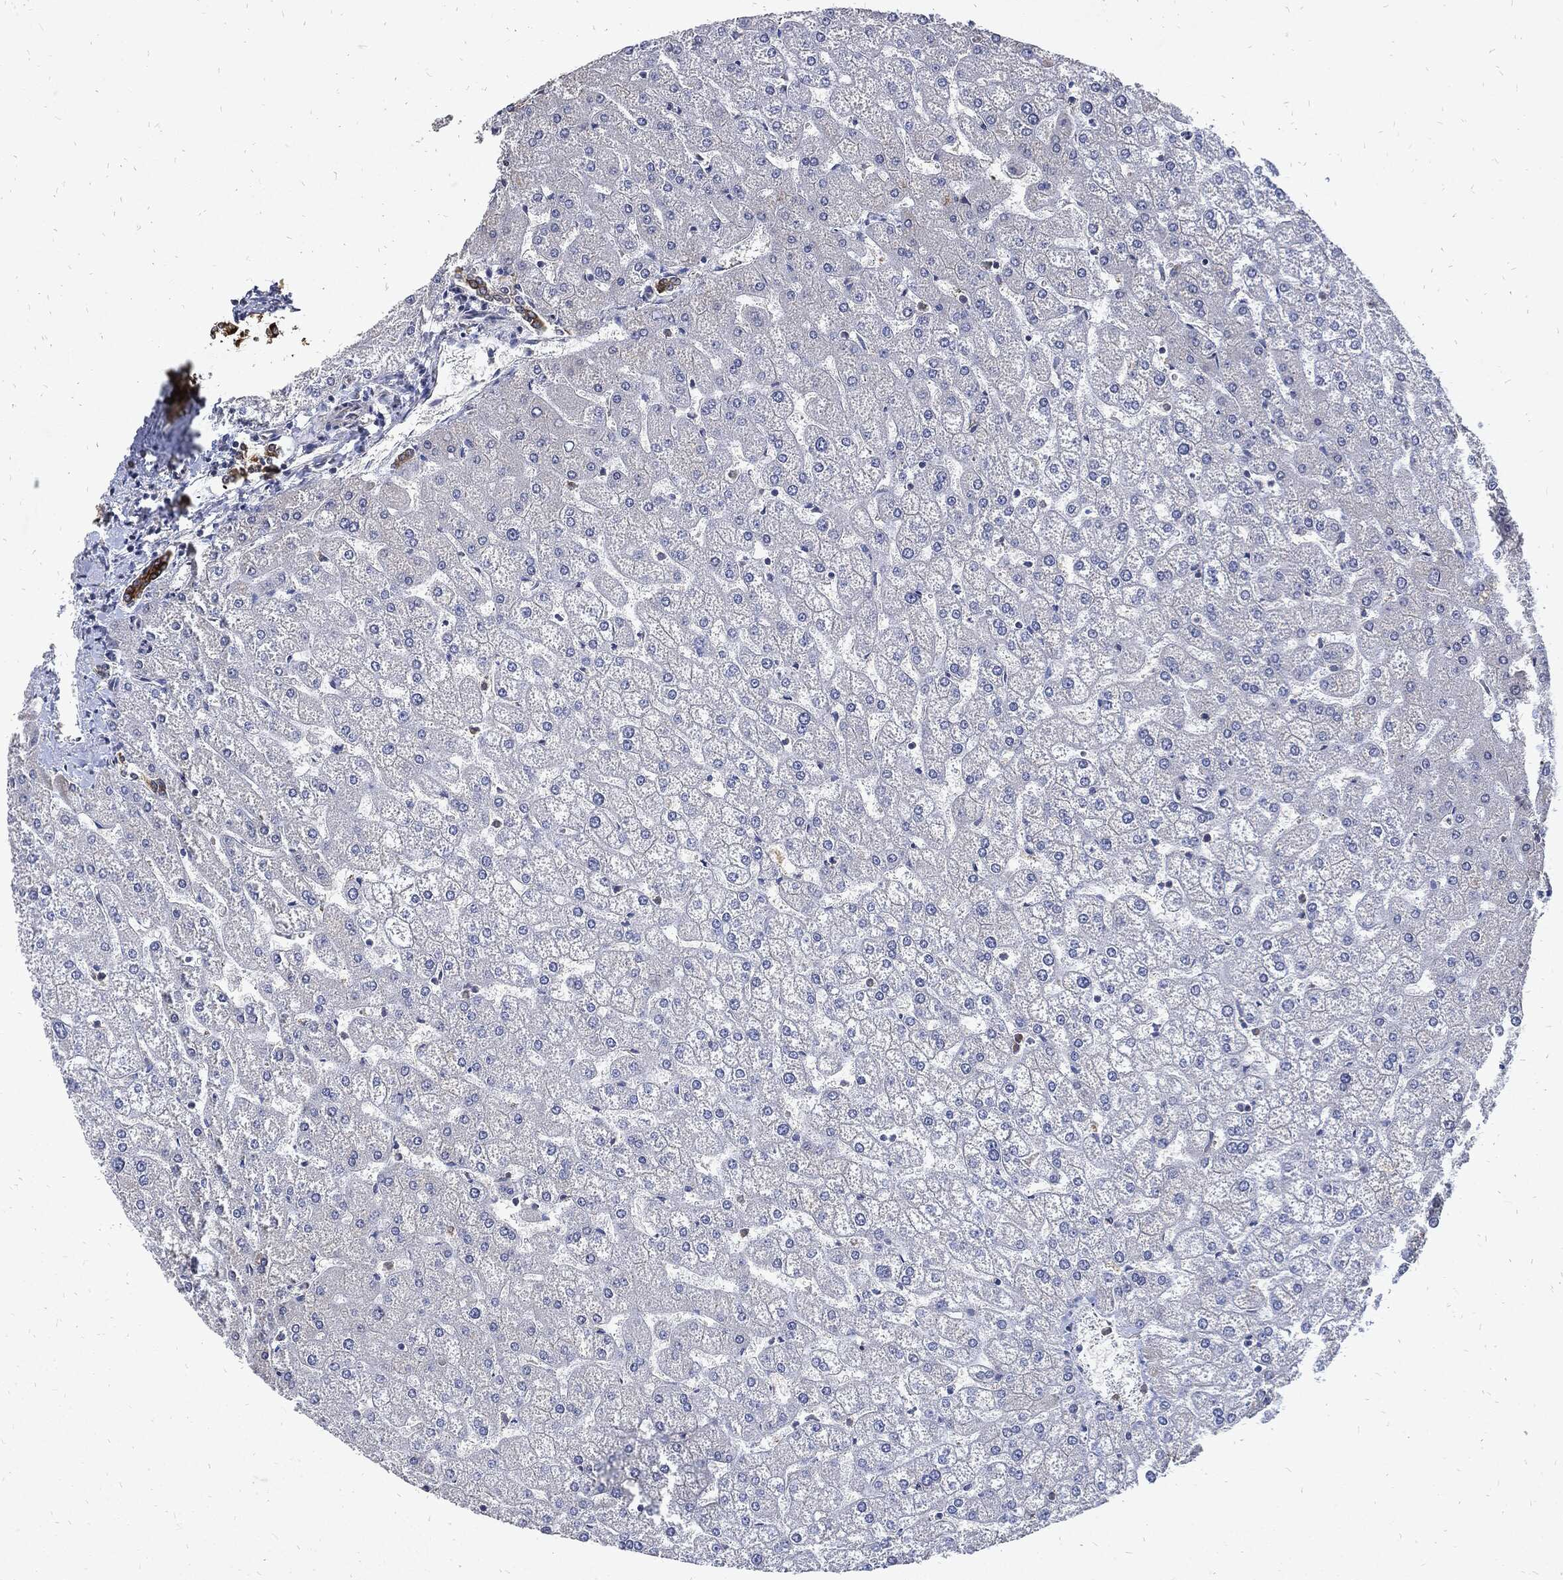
{"staining": {"intensity": "strong", "quantity": ">75%", "location": "cytoplasmic/membranous"}, "tissue": "liver", "cell_type": "Cholangiocytes", "image_type": "normal", "snomed": [{"axis": "morphology", "description": "Normal tissue, NOS"}, {"axis": "topography", "description": "Liver"}], "caption": "Strong cytoplasmic/membranous positivity for a protein is appreciated in approximately >75% of cholangiocytes of normal liver using immunohistochemistry (IHC).", "gene": "DCTN1", "patient": {"sex": "female", "age": 32}}